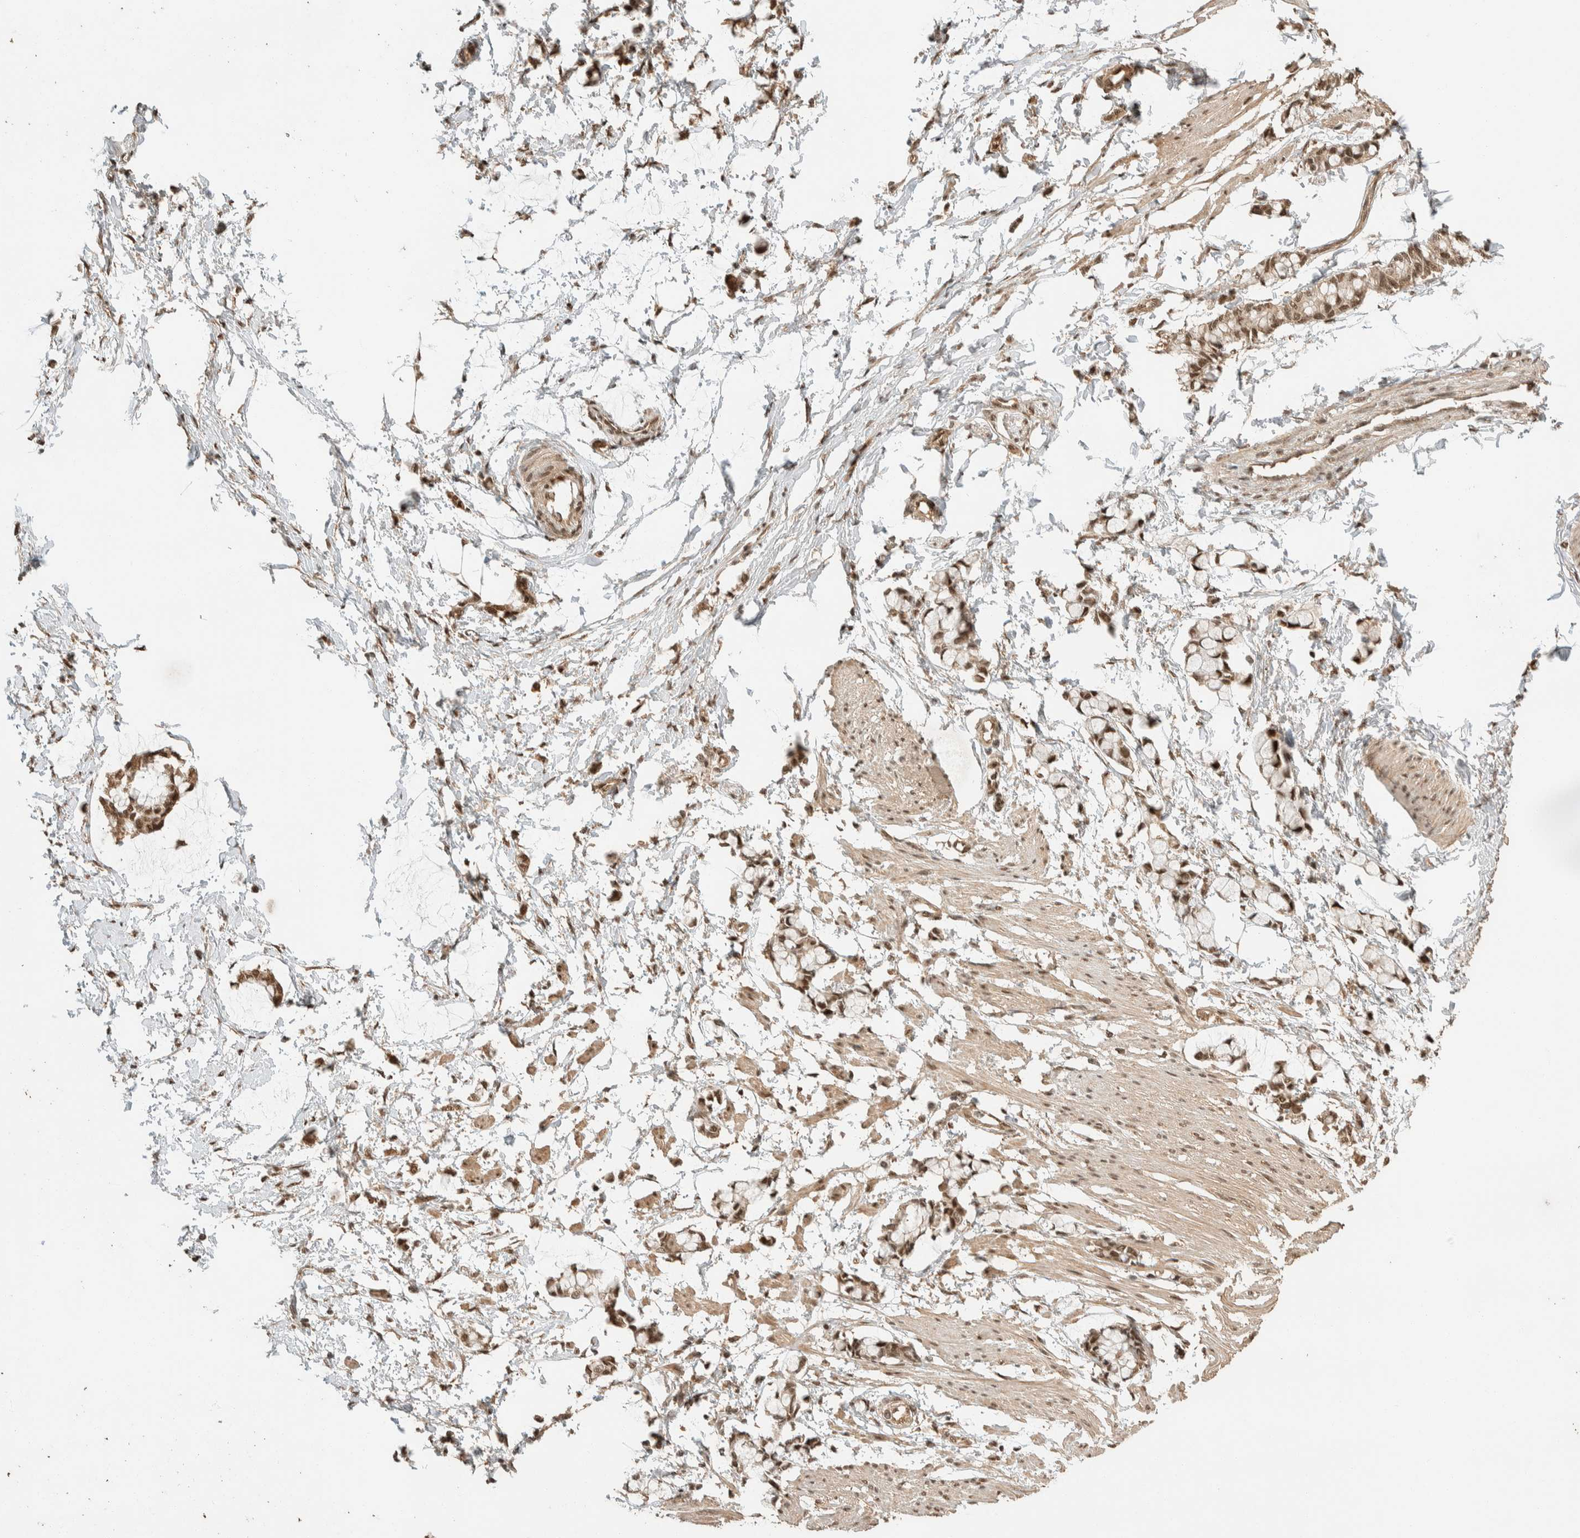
{"staining": {"intensity": "moderate", "quantity": ">75%", "location": "nuclear"}, "tissue": "smooth muscle", "cell_type": "Smooth muscle cells", "image_type": "normal", "snomed": [{"axis": "morphology", "description": "Normal tissue, NOS"}, {"axis": "morphology", "description": "Adenocarcinoma, NOS"}, {"axis": "topography", "description": "Smooth muscle"}, {"axis": "topography", "description": "Colon"}], "caption": "Smooth muscle stained with a protein marker demonstrates moderate staining in smooth muscle cells.", "gene": "ZBTB2", "patient": {"sex": "male", "age": 14}}